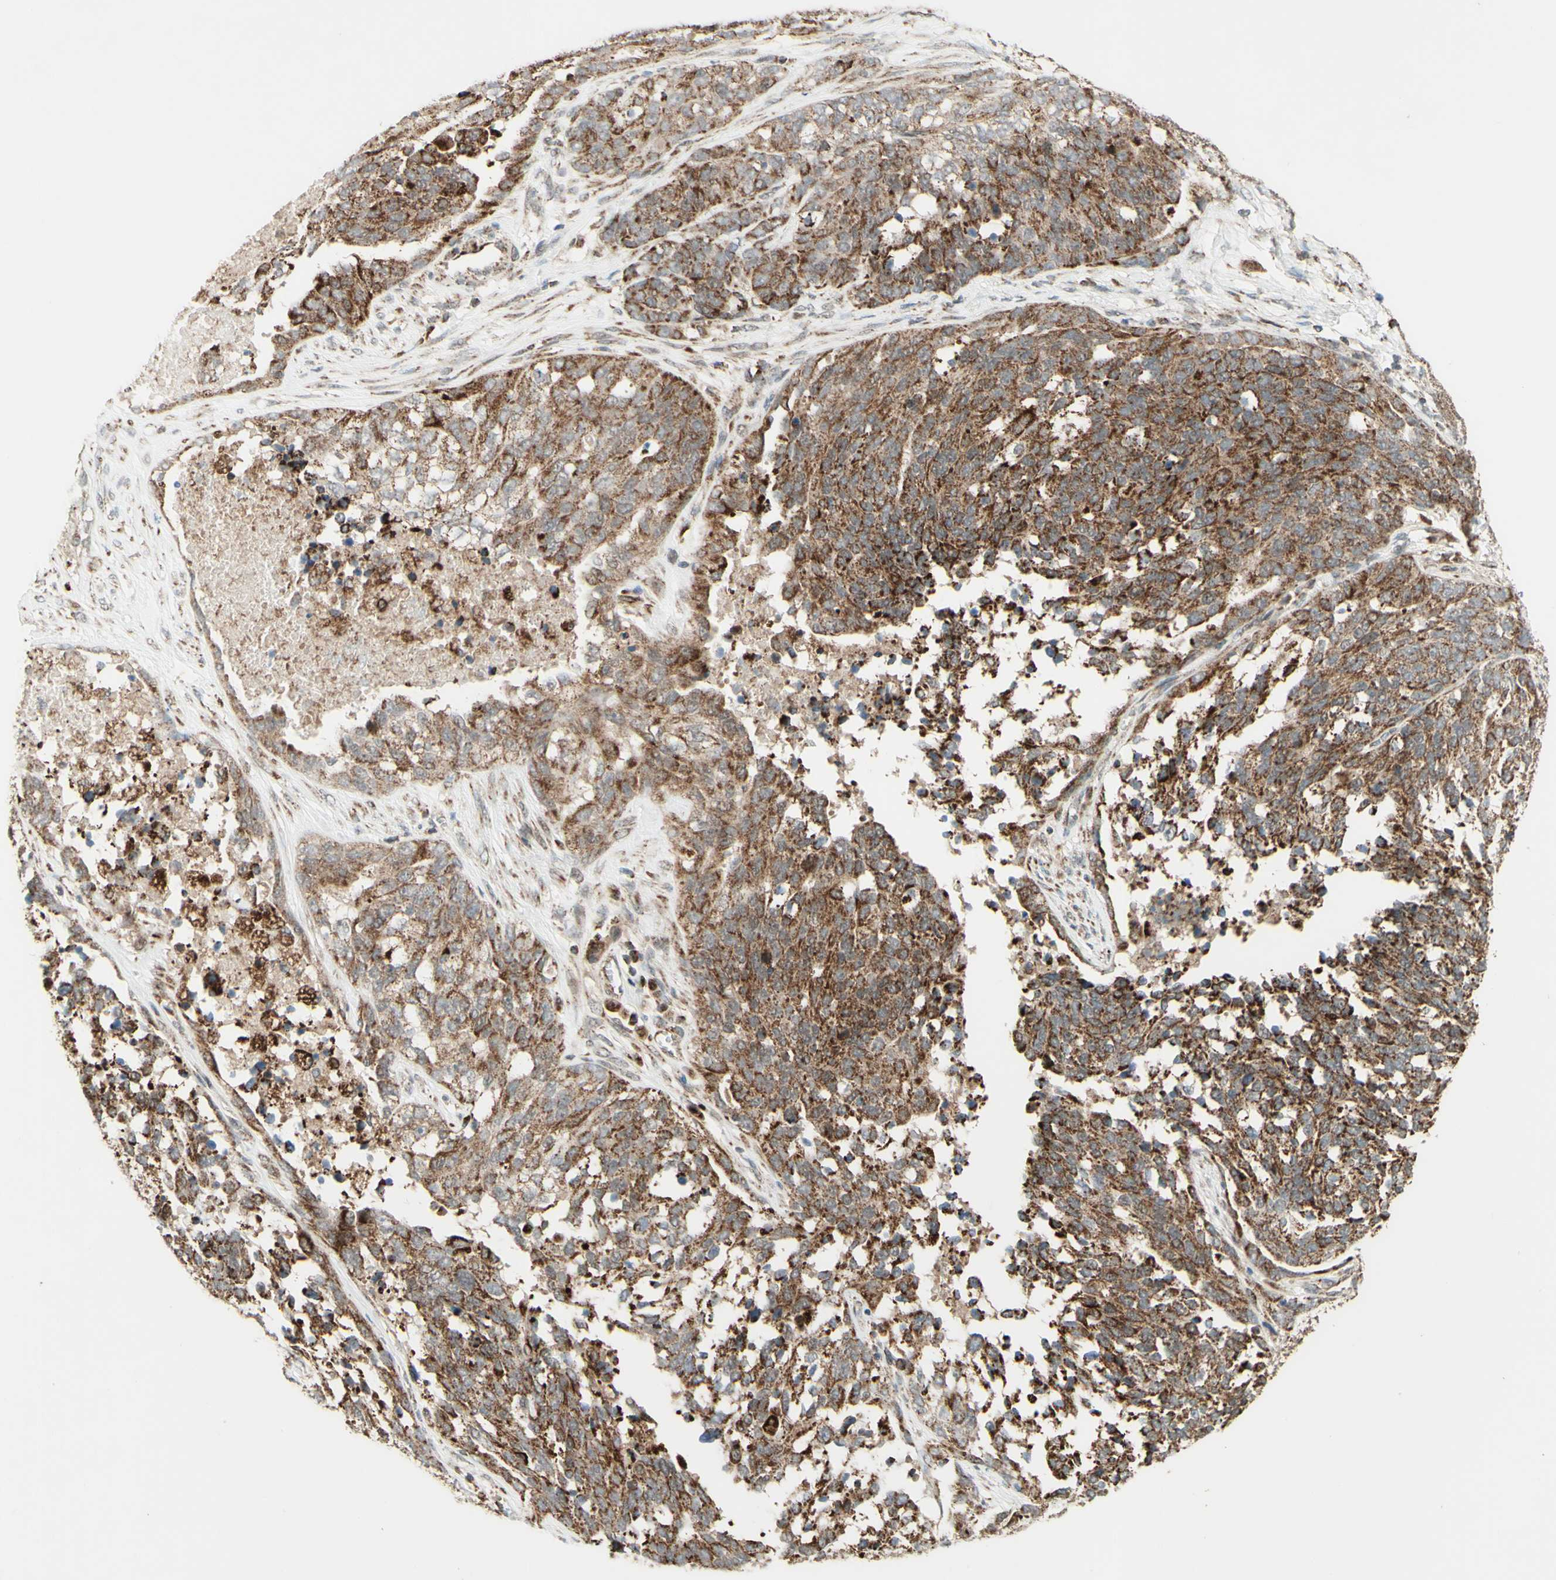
{"staining": {"intensity": "moderate", "quantity": ">75%", "location": "cytoplasmic/membranous"}, "tissue": "ovarian cancer", "cell_type": "Tumor cells", "image_type": "cancer", "snomed": [{"axis": "morphology", "description": "Cystadenocarcinoma, serous, NOS"}, {"axis": "topography", "description": "Ovary"}], "caption": "Immunohistochemical staining of human serous cystadenocarcinoma (ovarian) demonstrates medium levels of moderate cytoplasmic/membranous protein positivity in approximately >75% of tumor cells.", "gene": "DHRS3", "patient": {"sex": "female", "age": 44}}